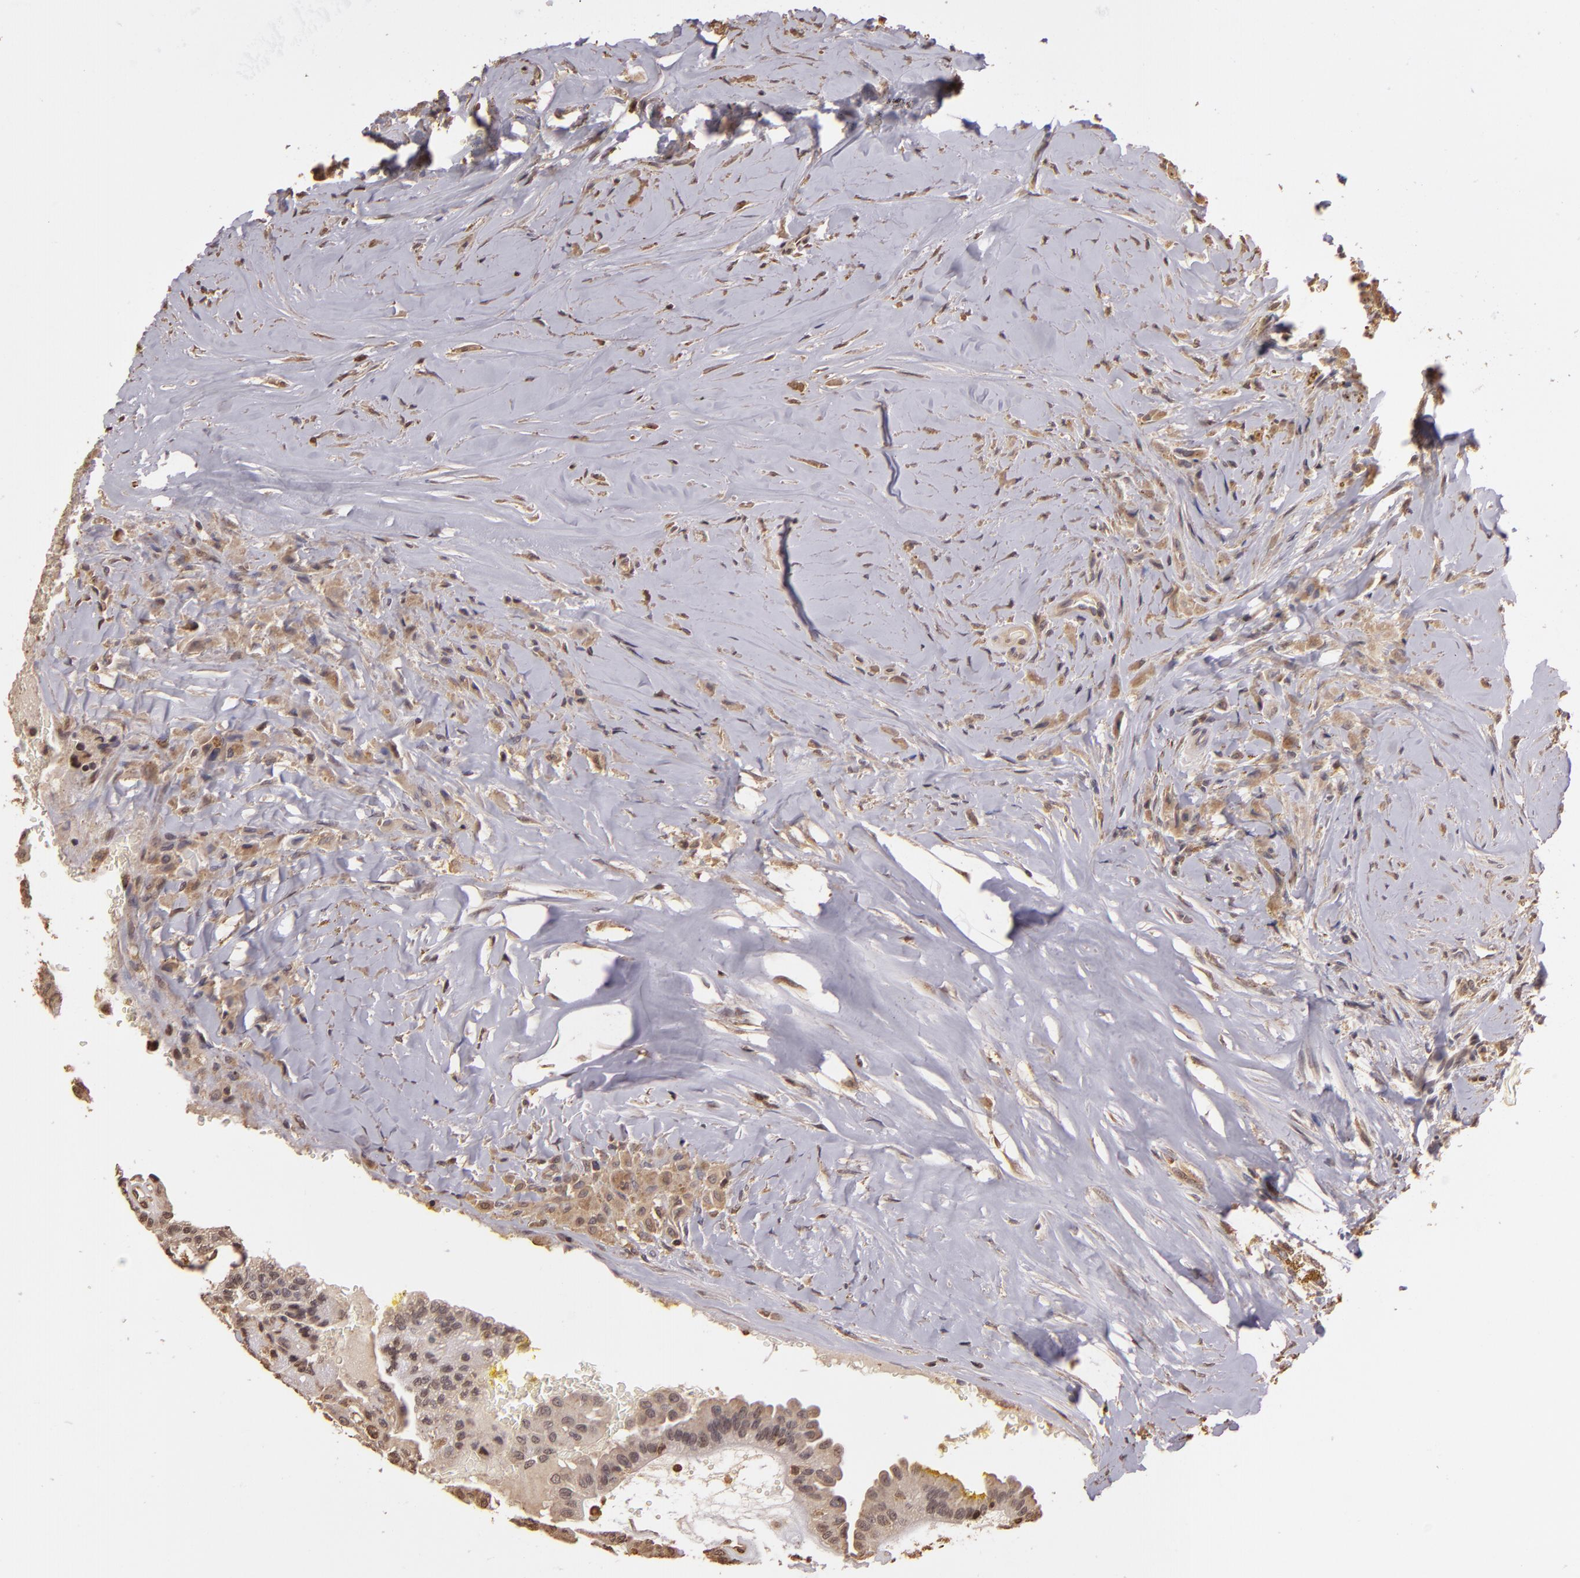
{"staining": {"intensity": "weak", "quantity": "<25%", "location": "nuclear"}, "tissue": "thyroid cancer", "cell_type": "Tumor cells", "image_type": "cancer", "snomed": [{"axis": "morphology", "description": "Papillary adenocarcinoma, NOS"}, {"axis": "topography", "description": "Thyroid gland"}], "caption": "High power microscopy micrograph of an immunohistochemistry (IHC) histopathology image of thyroid cancer (papillary adenocarcinoma), revealing no significant expression in tumor cells.", "gene": "ARPC2", "patient": {"sex": "male", "age": 87}}